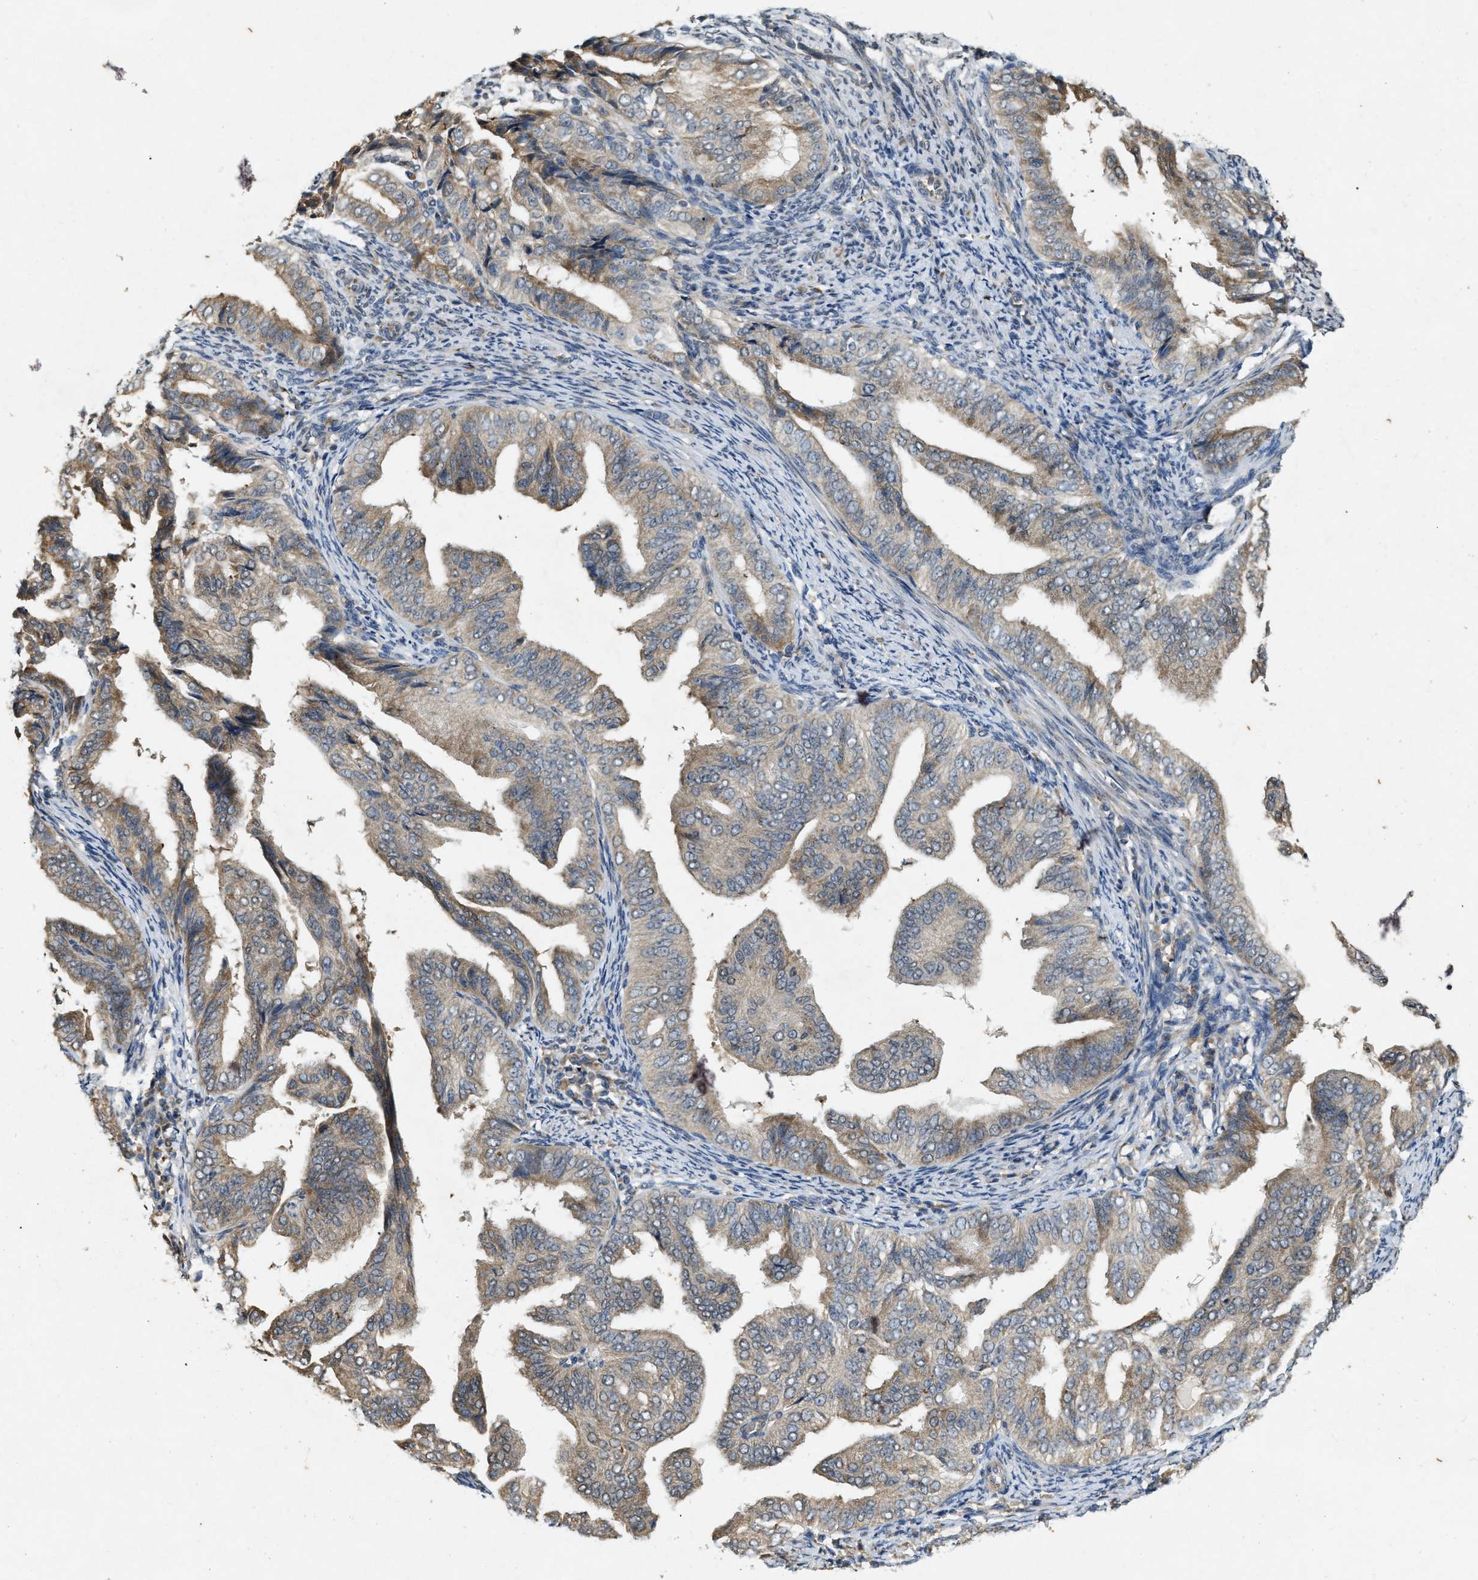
{"staining": {"intensity": "weak", "quantity": ">75%", "location": "cytoplasmic/membranous"}, "tissue": "endometrial cancer", "cell_type": "Tumor cells", "image_type": "cancer", "snomed": [{"axis": "morphology", "description": "Adenocarcinoma, NOS"}, {"axis": "topography", "description": "Endometrium"}], "caption": "Protein analysis of endometrial cancer (adenocarcinoma) tissue shows weak cytoplasmic/membranous expression in about >75% of tumor cells.", "gene": "KIF21A", "patient": {"sex": "female", "age": 58}}